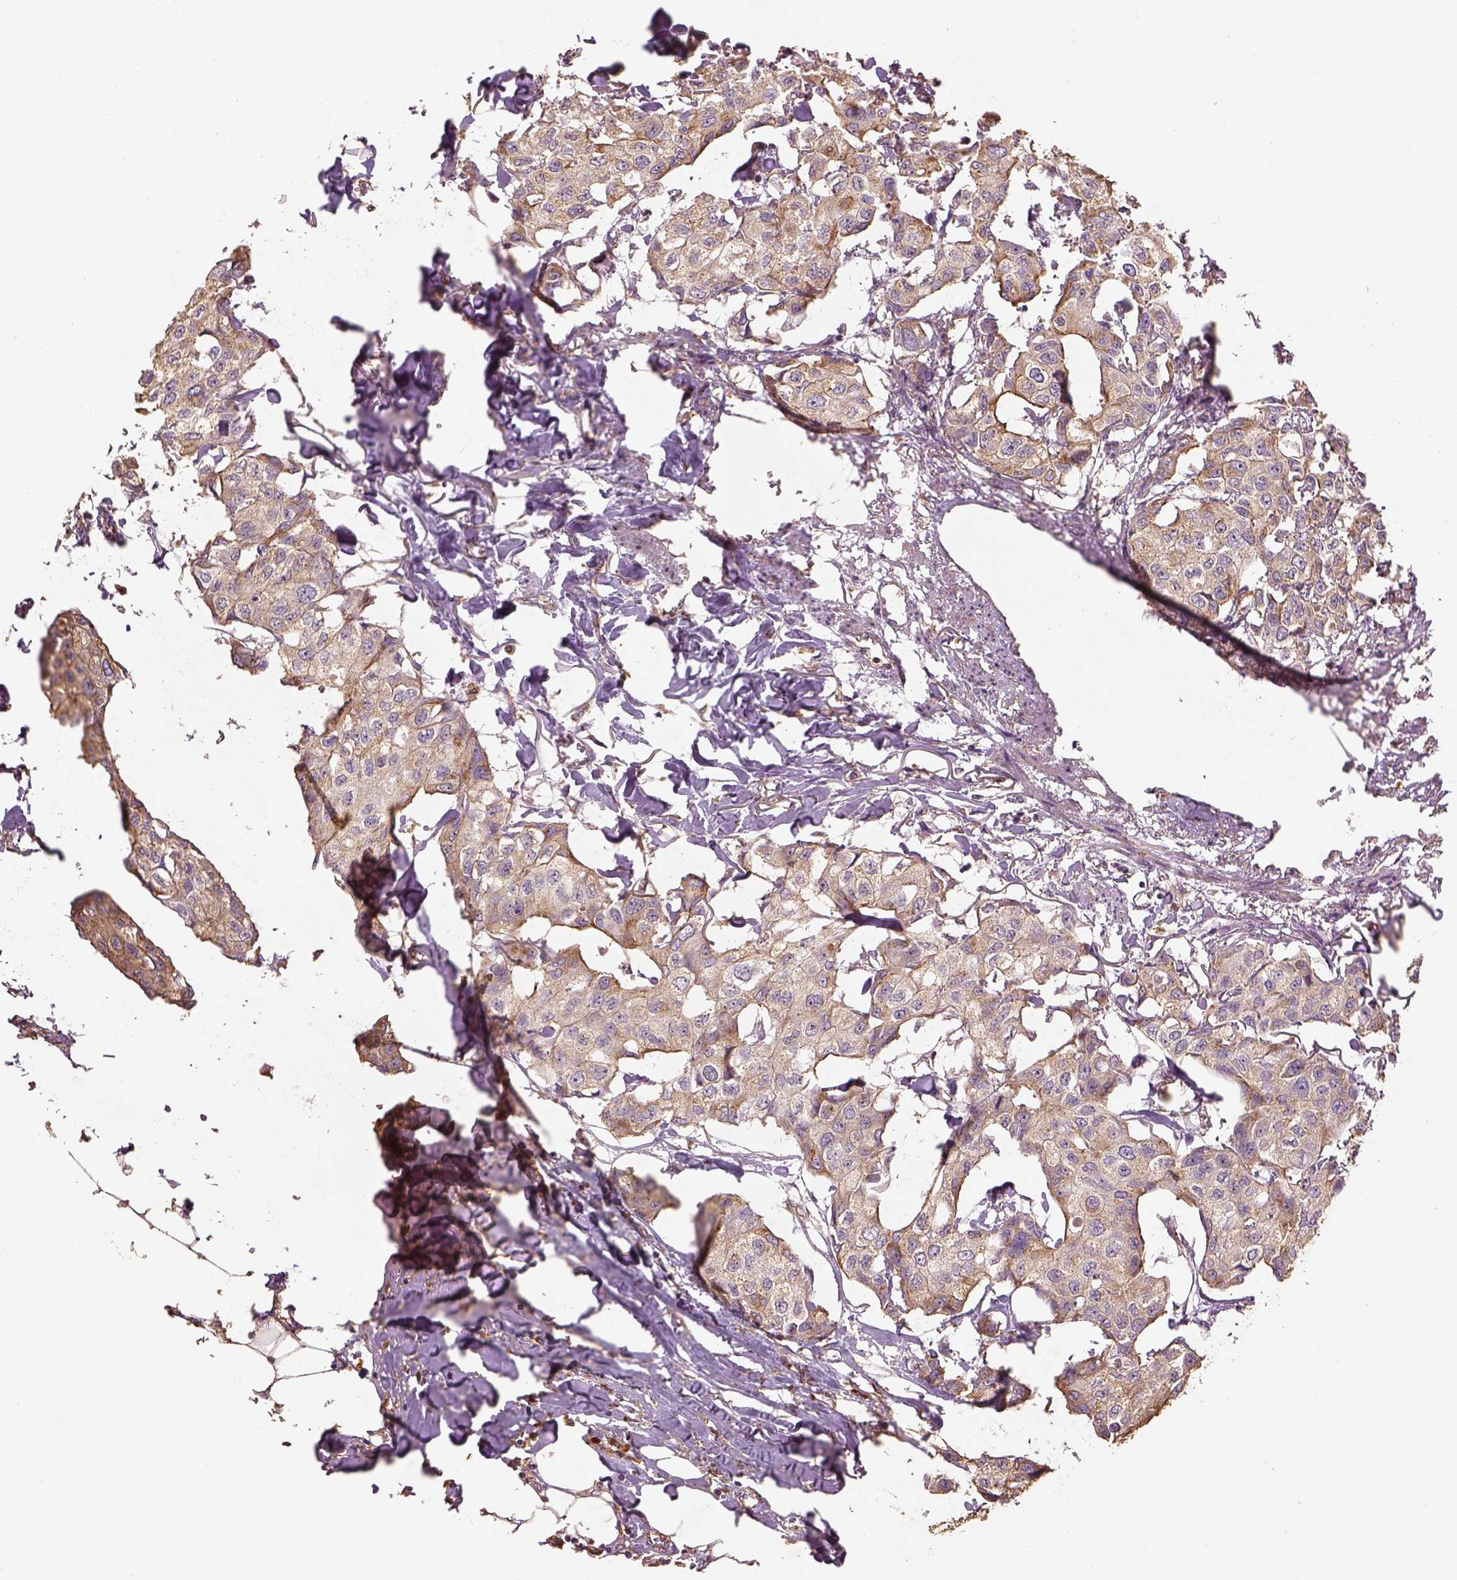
{"staining": {"intensity": "weak", "quantity": ">75%", "location": "cytoplasmic/membranous"}, "tissue": "breast cancer", "cell_type": "Tumor cells", "image_type": "cancer", "snomed": [{"axis": "morphology", "description": "Duct carcinoma"}, {"axis": "topography", "description": "Breast"}], "caption": "Immunohistochemistry (IHC) image of neoplastic tissue: human breast cancer stained using immunohistochemistry (IHC) shows low levels of weak protein expression localized specifically in the cytoplasmic/membranous of tumor cells, appearing as a cytoplasmic/membranous brown color.", "gene": "AP1B1", "patient": {"sex": "female", "age": 80}}